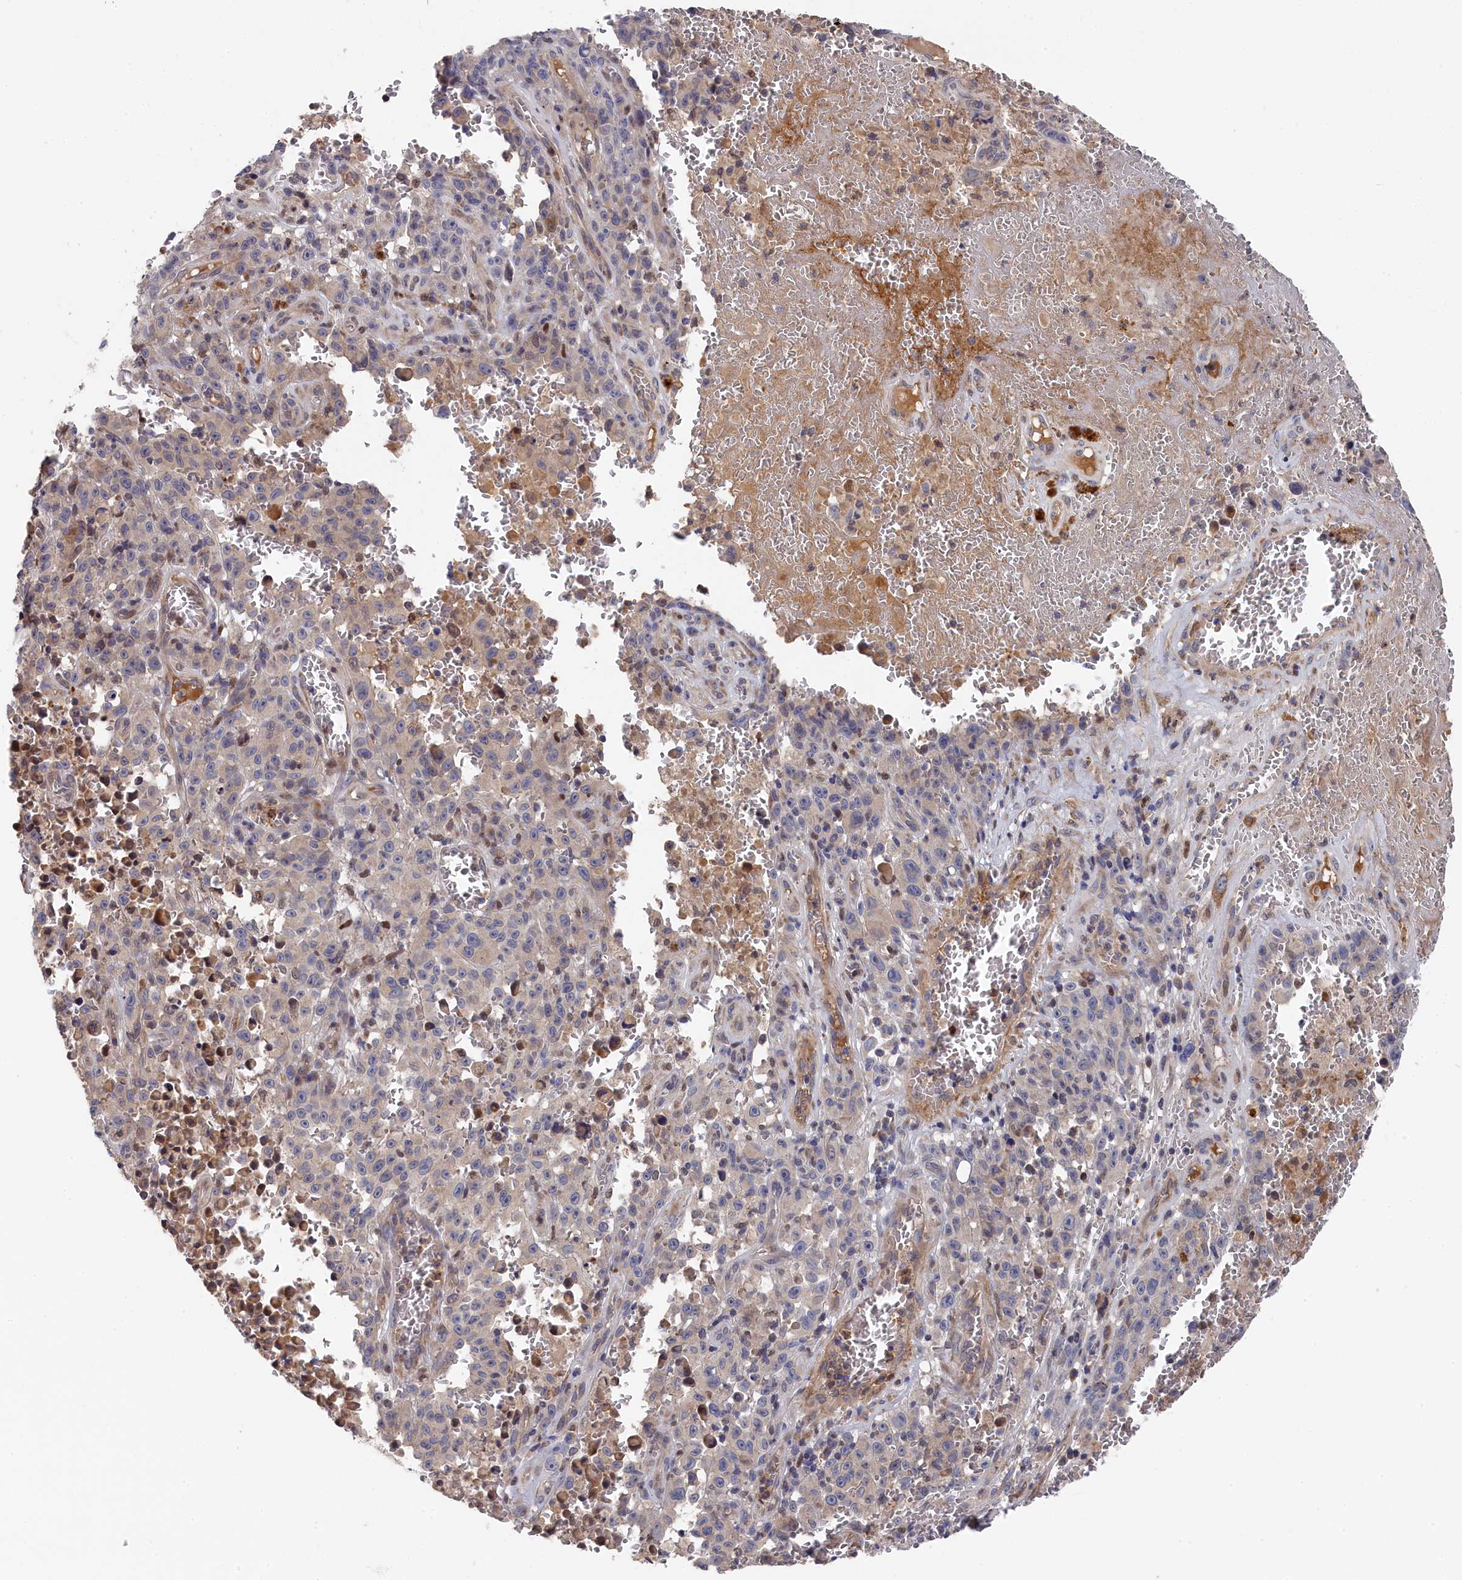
{"staining": {"intensity": "weak", "quantity": "<25%", "location": "cytoplasmic/membranous"}, "tissue": "melanoma", "cell_type": "Tumor cells", "image_type": "cancer", "snomed": [{"axis": "morphology", "description": "Malignant melanoma, NOS"}, {"axis": "topography", "description": "Skin"}], "caption": "A high-resolution micrograph shows IHC staining of malignant melanoma, which demonstrates no significant positivity in tumor cells. The staining is performed using DAB (3,3'-diaminobenzidine) brown chromogen with nuclei counter-stained in using hematoxylin.", "gene": "CYB5D2", "patient": {"sex": "female", "age": 82}}